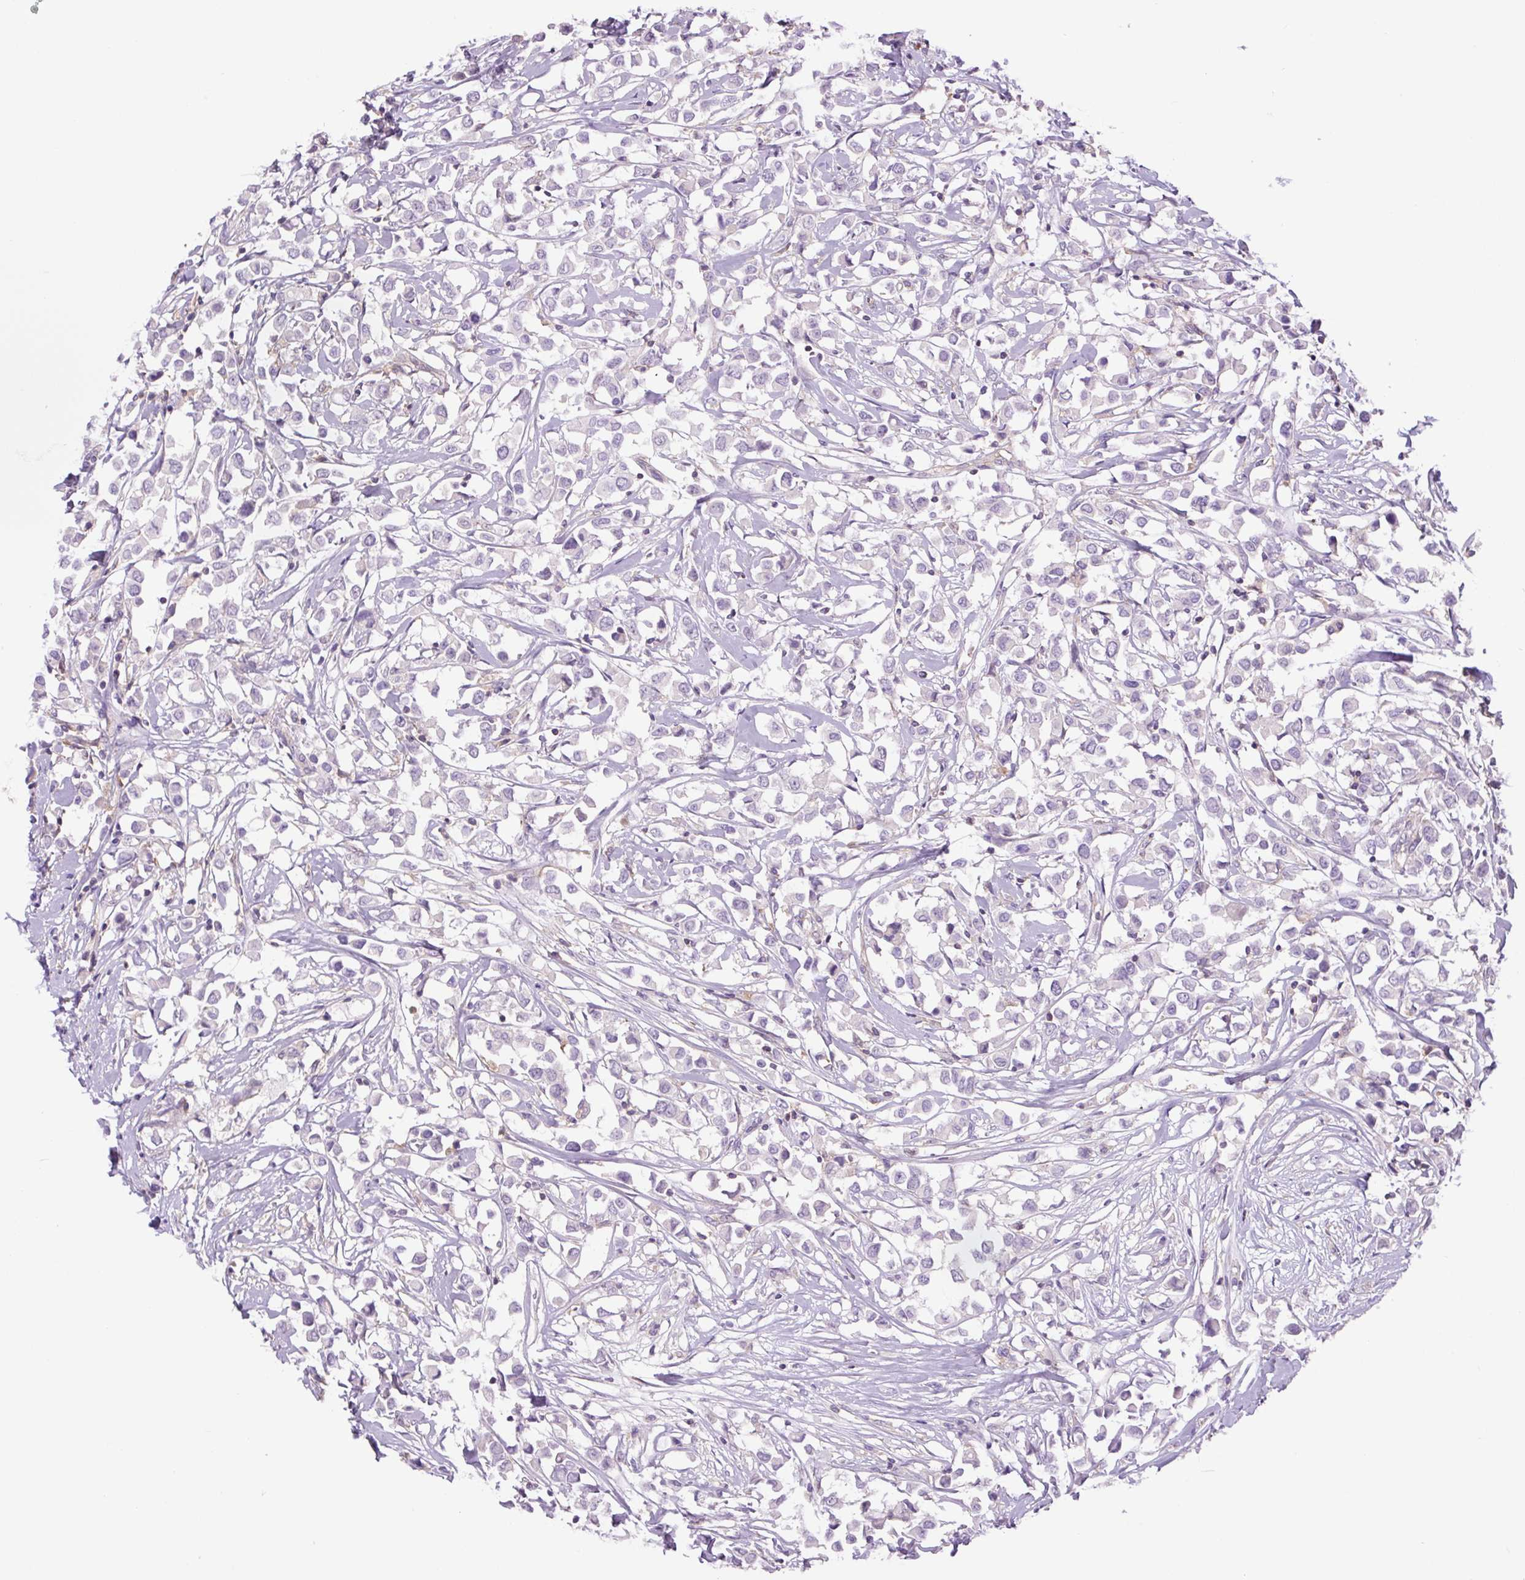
{"staining": {"intensity": "negative", "quantity": "none", "location": "none"}, "tissue": "breast cancer", "cell_type": "Tumor cells", "image_type": "cancer", "snomed": [{"axis": "morphology", "description": "Duct carcinoma"}, {"axis": "topography", "description": "Breast"}], "caption": "DAB (3,3'-diaminobenzidine) immunohistochemical staining of human breast cancer reveals no significant staining in tumor cells.", "gene": "MINK1", "patient": {"sex": "female", "age": 61}}